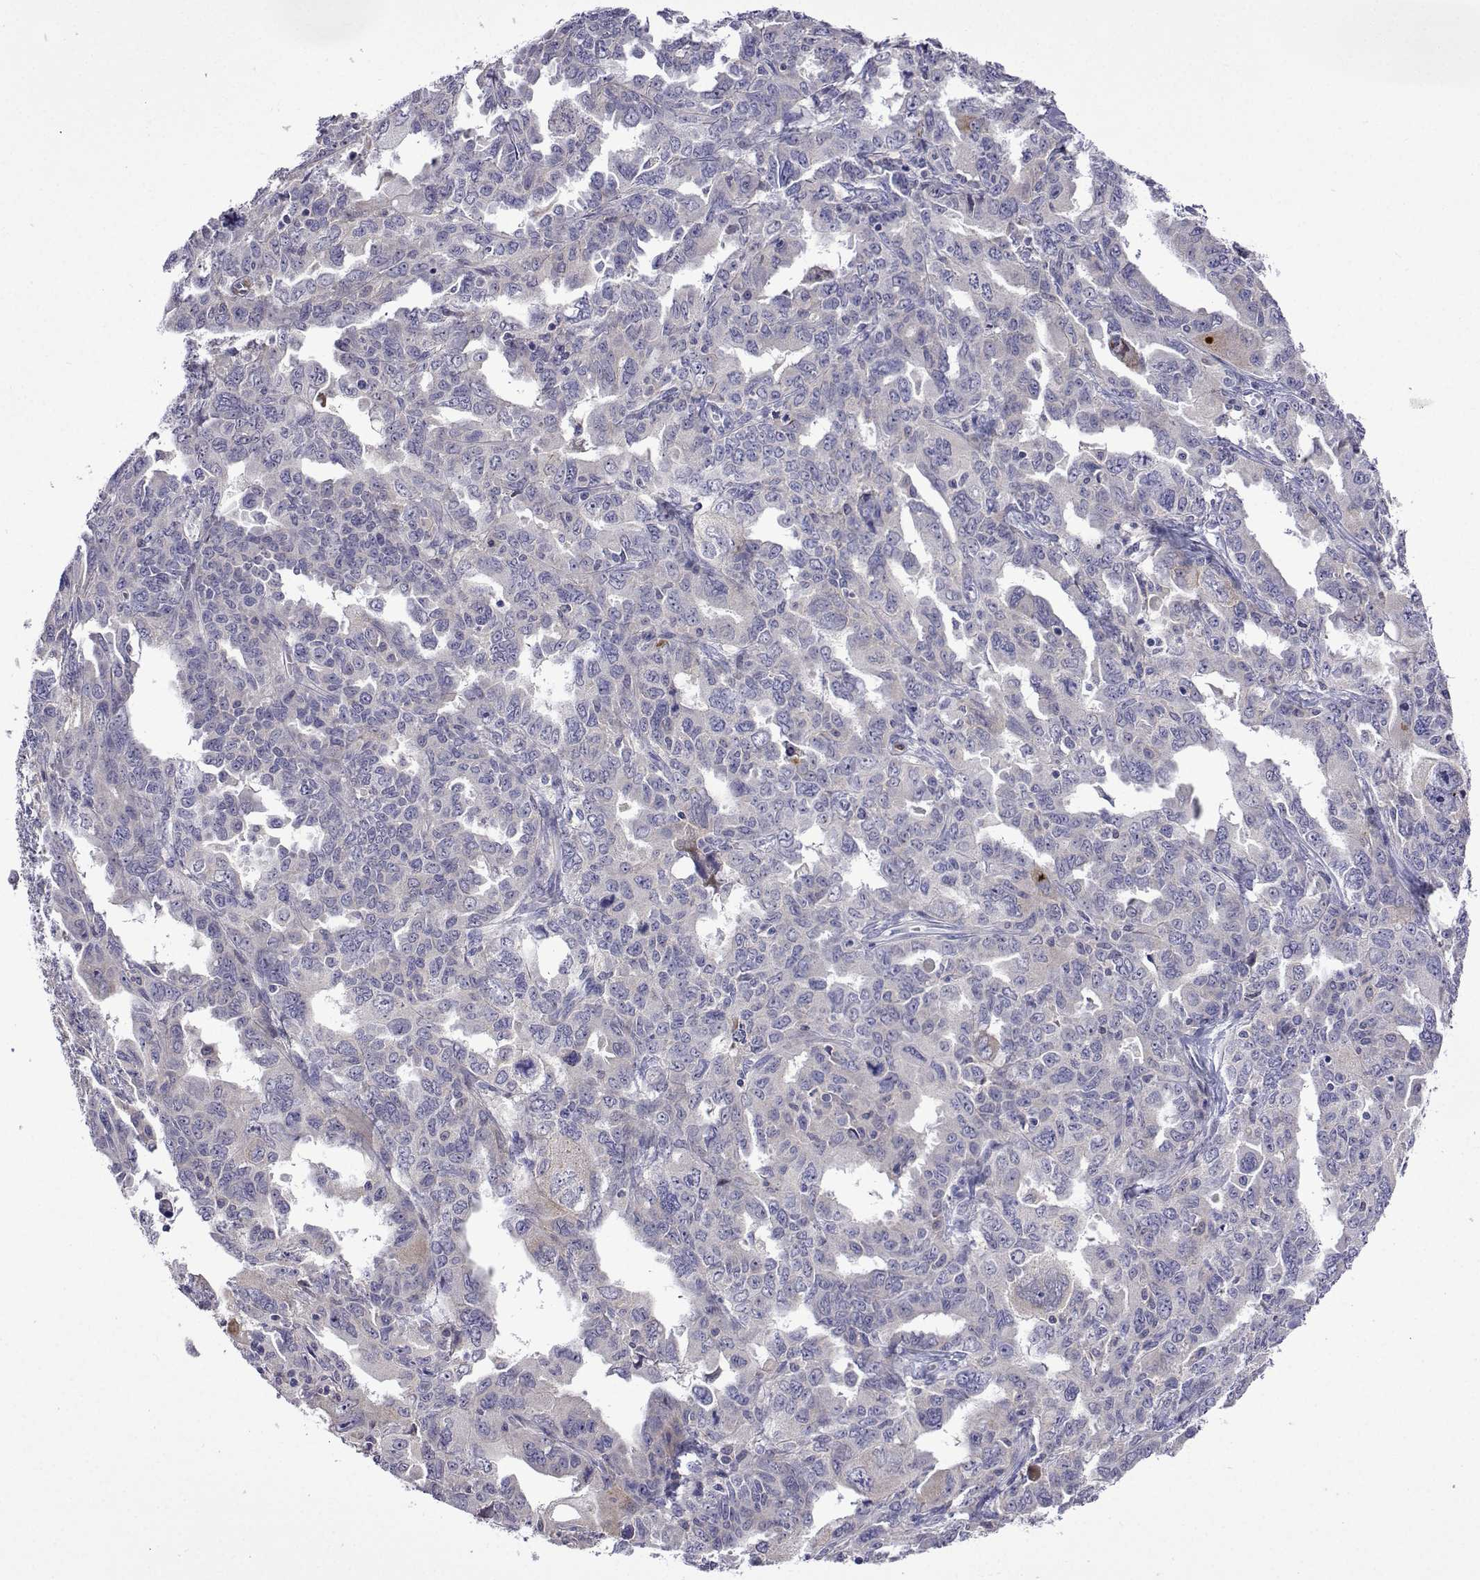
{"staining": {"intensity": "negative", "quantity": "none", "location": "none"}, "tissue": "ovarian cancer", "cell_type": "Tumor cells", "image_type": "cancer", "snomed": [{"axis": "morphology", "description": "Adenocarcinoma, NOS"}, {"axis": "morphology", "description": "Carcinoma, endometroid"}, {"axis": "topography", "description": "Ovary"}], "caption": "Immunohistochemistry micrograph of human adenocarcinoma (ovarian) stained for a protein (brown), which reveals no expression in tumor cells.", "gene": "SULT2A1", "patient": {"sex": "female", "age": 72}}